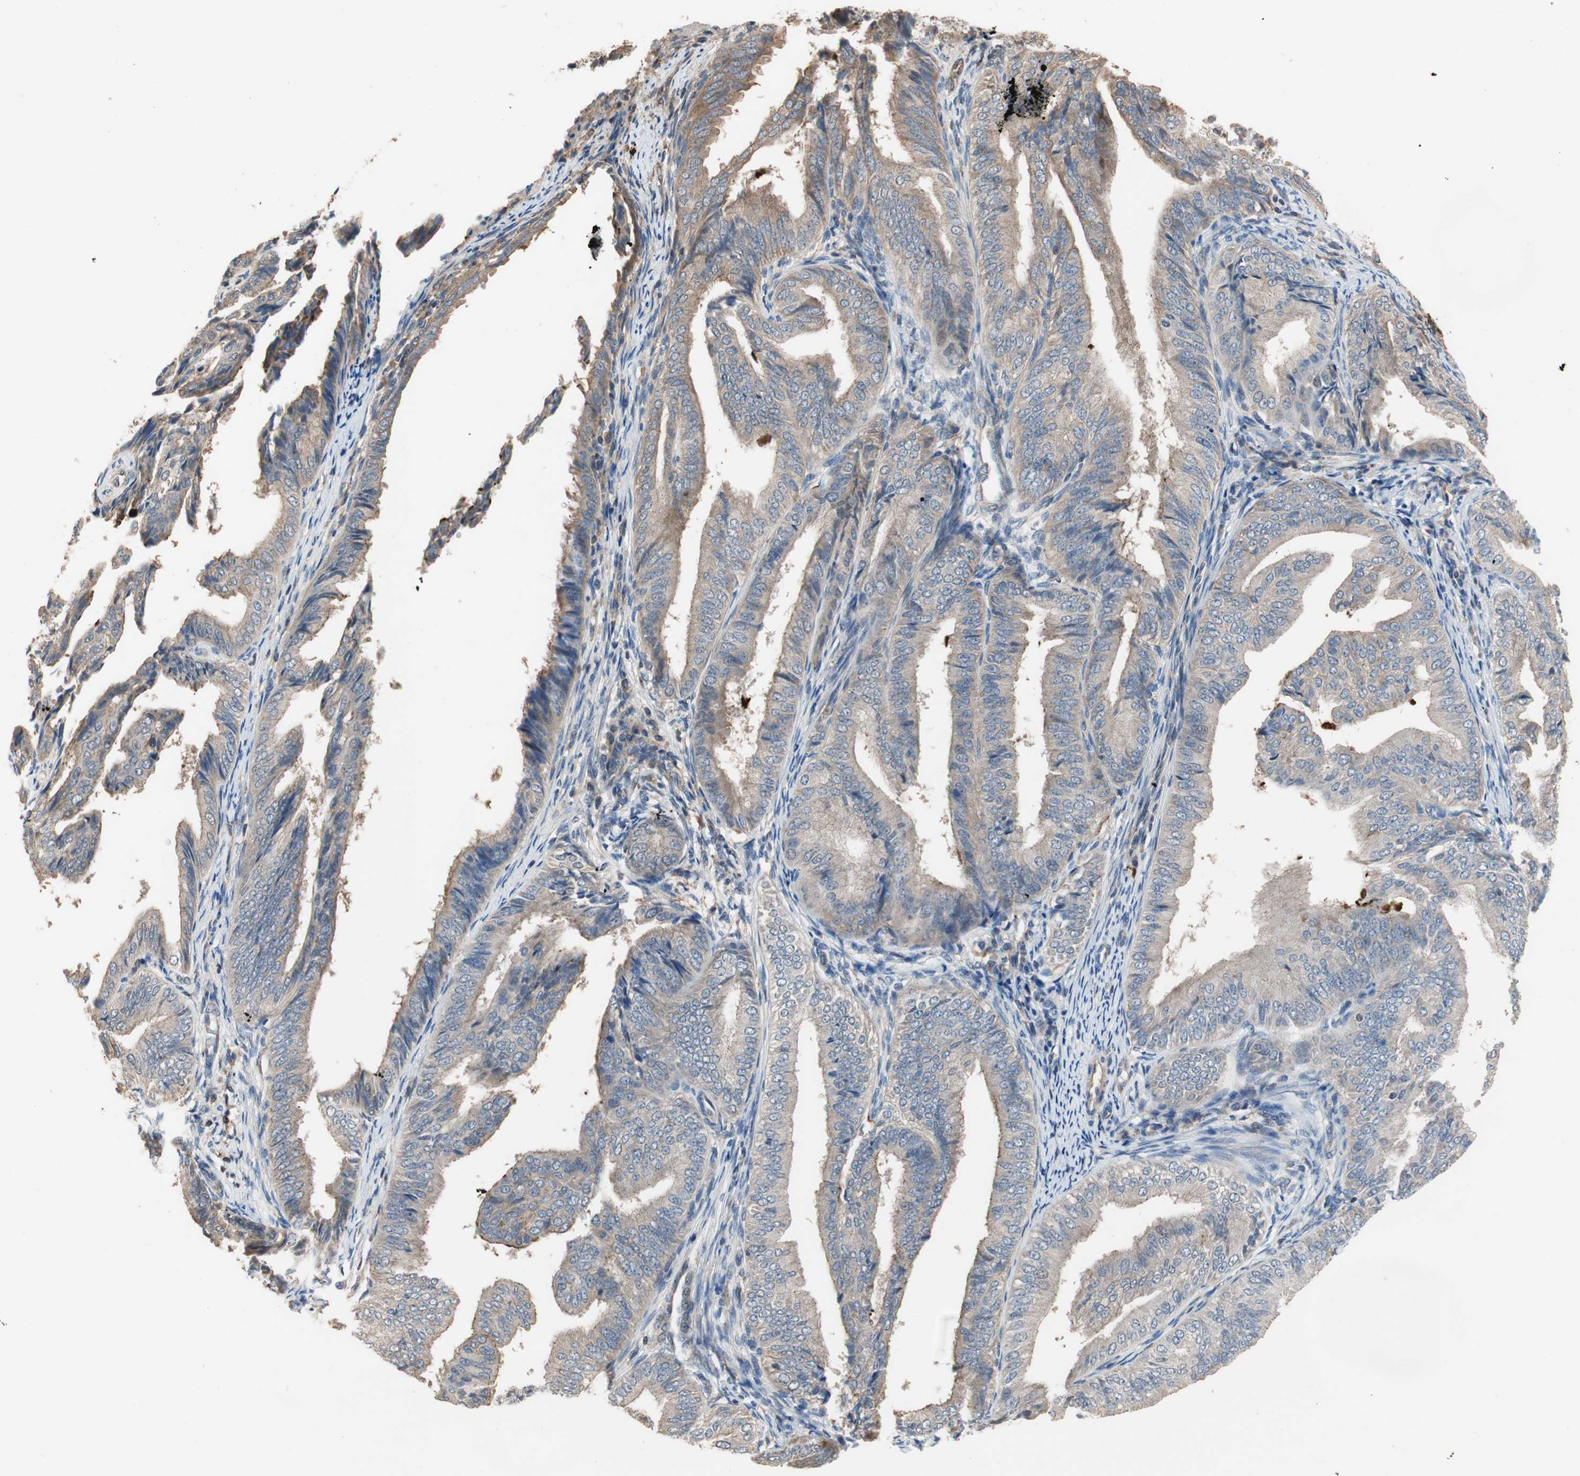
{"staining": {"intensity": "moderate", "quantity": ">75%", "location": "cytoplasmic/membranous"}, "tissue": "endometrial cancer", "cell_type": "Tumor cells", "image_type": "cancer", "snomed": [{"axis": "morphology", "description": "Adenocarcinoma, NOS"}, {"axis": "topography", "description": "Endometrium"}], "caption": "Endometrial adenocarcinoma stained with a protein marker exhibits moderate staining in tumor cells.", "gene": "MAP4K2", "patient": {"sex": "female", "age": 58}}